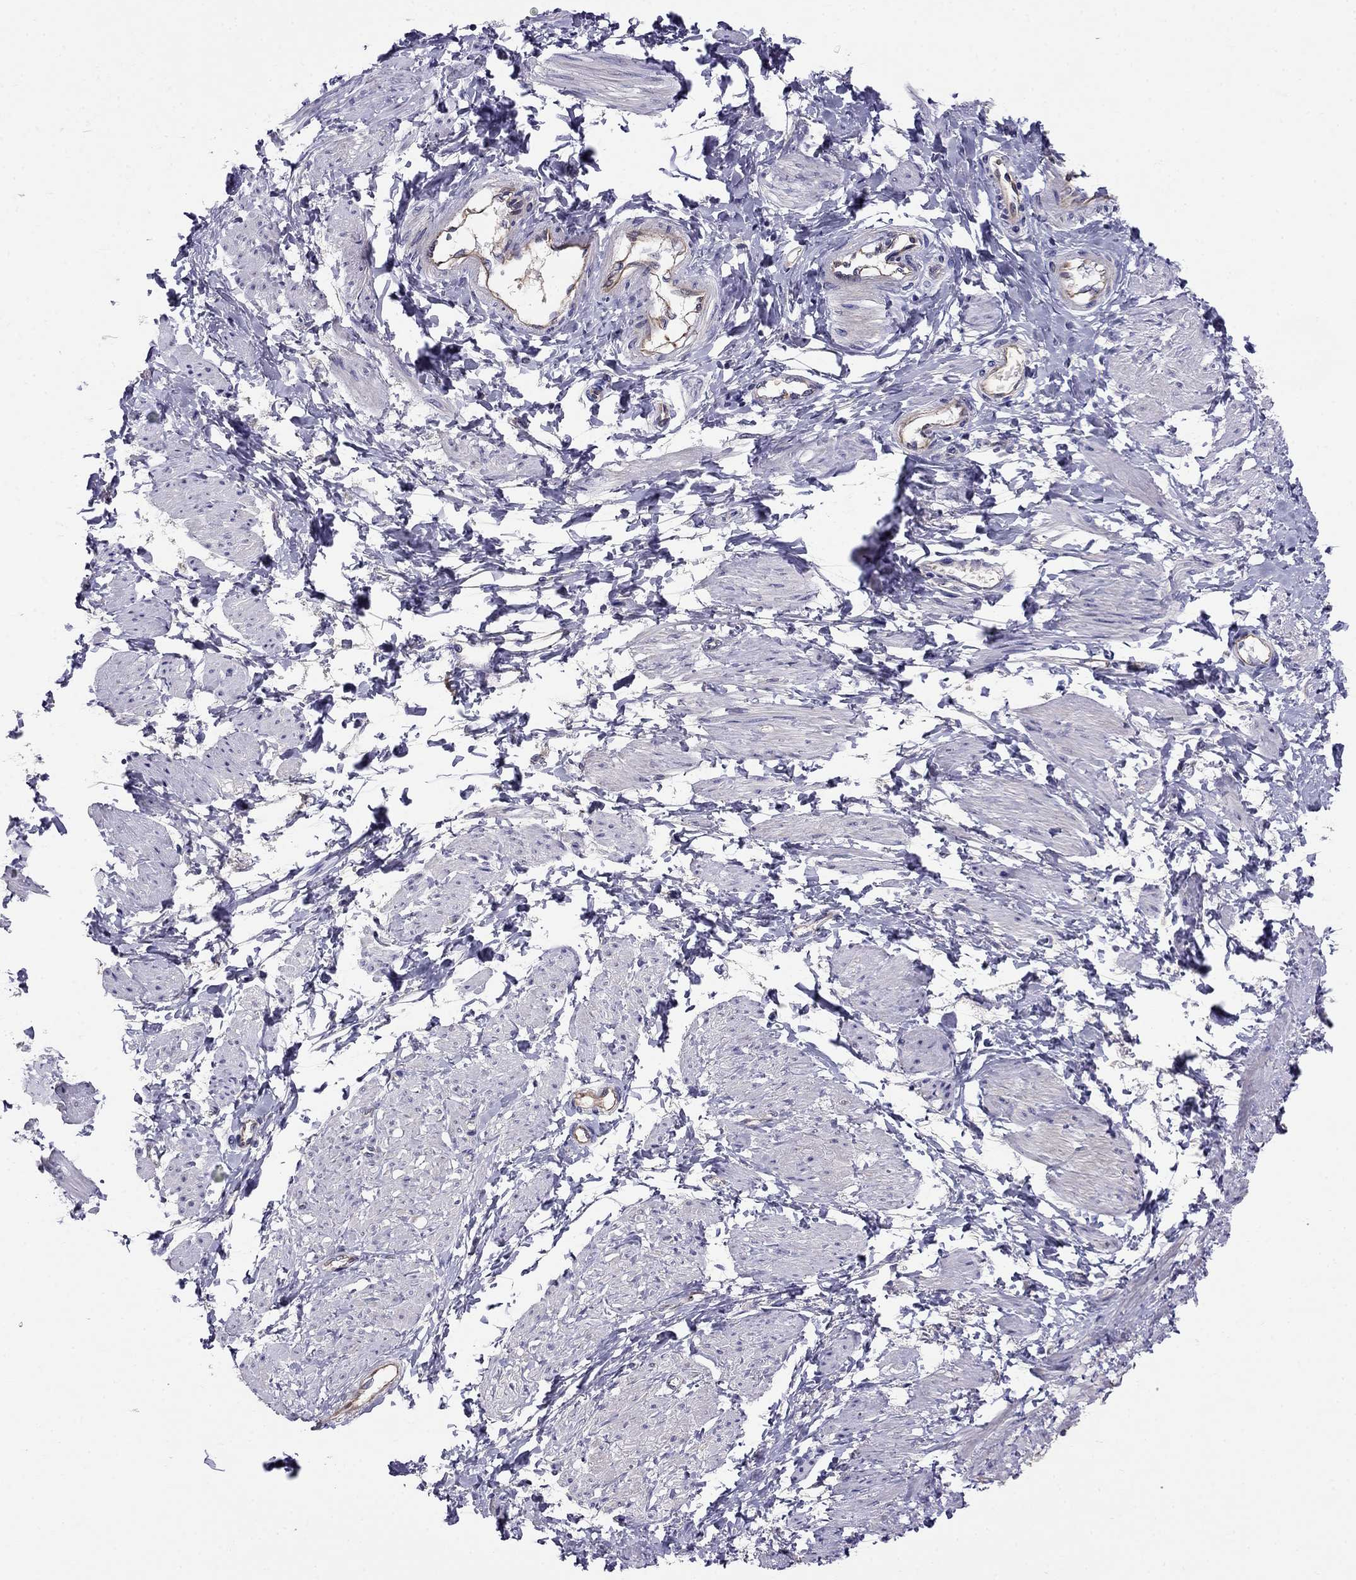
{"staining": {"intensity": "negative", "quantity": "none", "location": "none"}, "tissue": "smooth muscle", "cell_type": "Smooth muscle cells", "image_type": "normal", "snomed": [{"axis": "morphology", "description": "Normal tissue, NOS"}, {"axis": "topography", "description": "Smooth muscle"}, {"axis": "topography", "description": "Uterus"}], "caption": "The photomicrograph displays no staining of smooth muscle cells in benign smooth muscle. The staining was performed using DAB (3,3'-diaminobenzidine) to visualize the protein expression in brown, while the nuclei were stained in blue with hematoxylin (Magnification: 20x).", "gene": "SPINT4", "patient": {"sex": "female", "age": 39}}